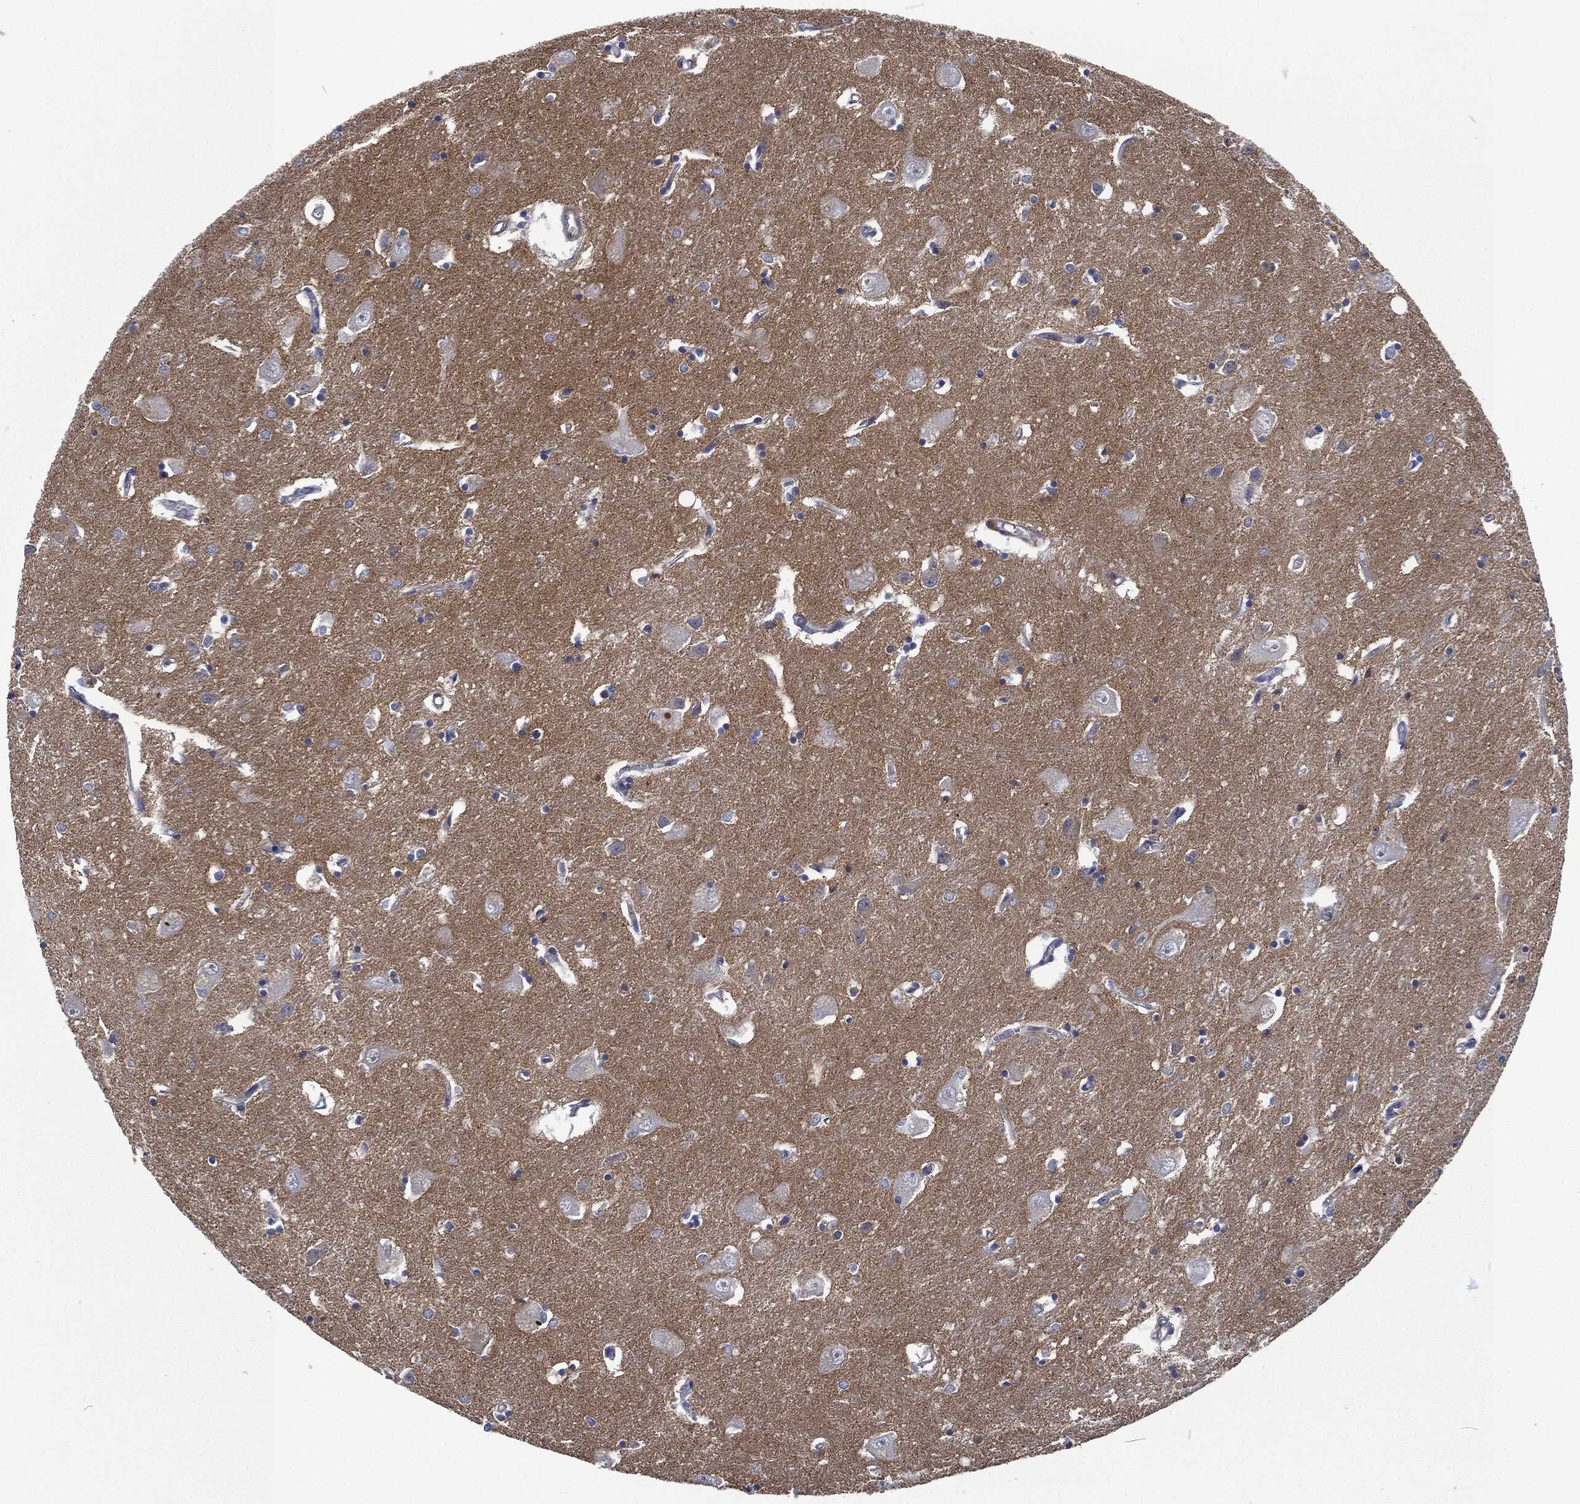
{"staining": {"intensity": "negative", "quantity": "none", "location": "none"}, "tissue": "caudate", "cell_type": "Glial cells", "image_type": "normal", "snomed": [{"axis": "morphology", "description": "Normal tissue, NOS"}, {"axis": "topography", "description": "Lateral ventricle wall"}], "caption": "Immunohistochemistry (IHC) of normal human caudate demonstrates no staining in glial cells.", "gene": "LGALS9", "patient": {"sex": "male", "age": 54}}